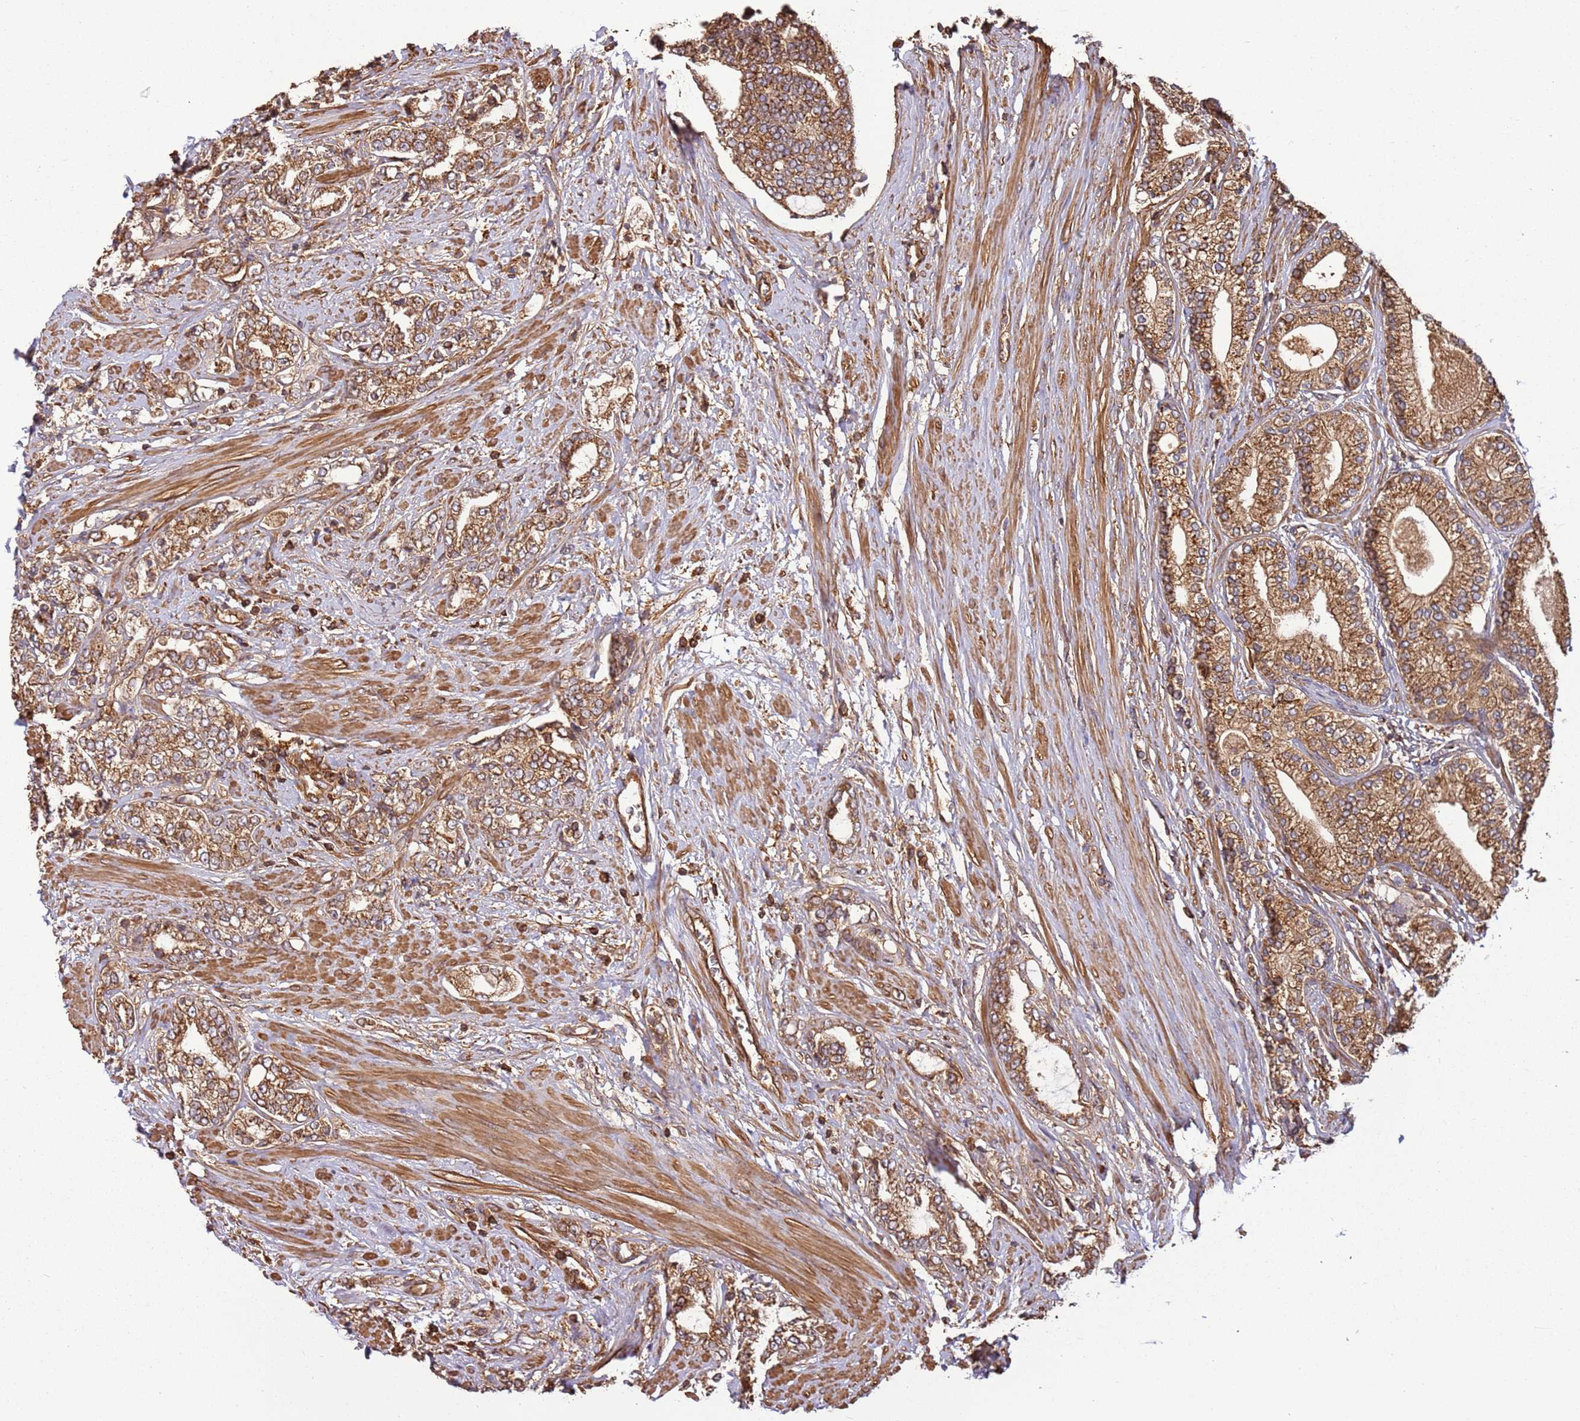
{"staining": {"intensity": "moderate", "quantity": ">75%", "location": "cytoplasmic/membranous"}, "tissue": "prostate cancer", "cell_type": "Tumor cells", "image_type": "cancer", "snomed": [{"axis": "morphology", "description": "Adenocarcinoma, High grade"}, {"axis": "topography", "description": "Prostate"}], "caption": "Protein expression analysis of human adenocarcinoma (high-grade) (prostate) reveals moderate cytoplasmic/membranous positivity in about >75% of tumor cells.", "gene": "ACVR2A", "patient": {"sex": "male", "age": 64}}